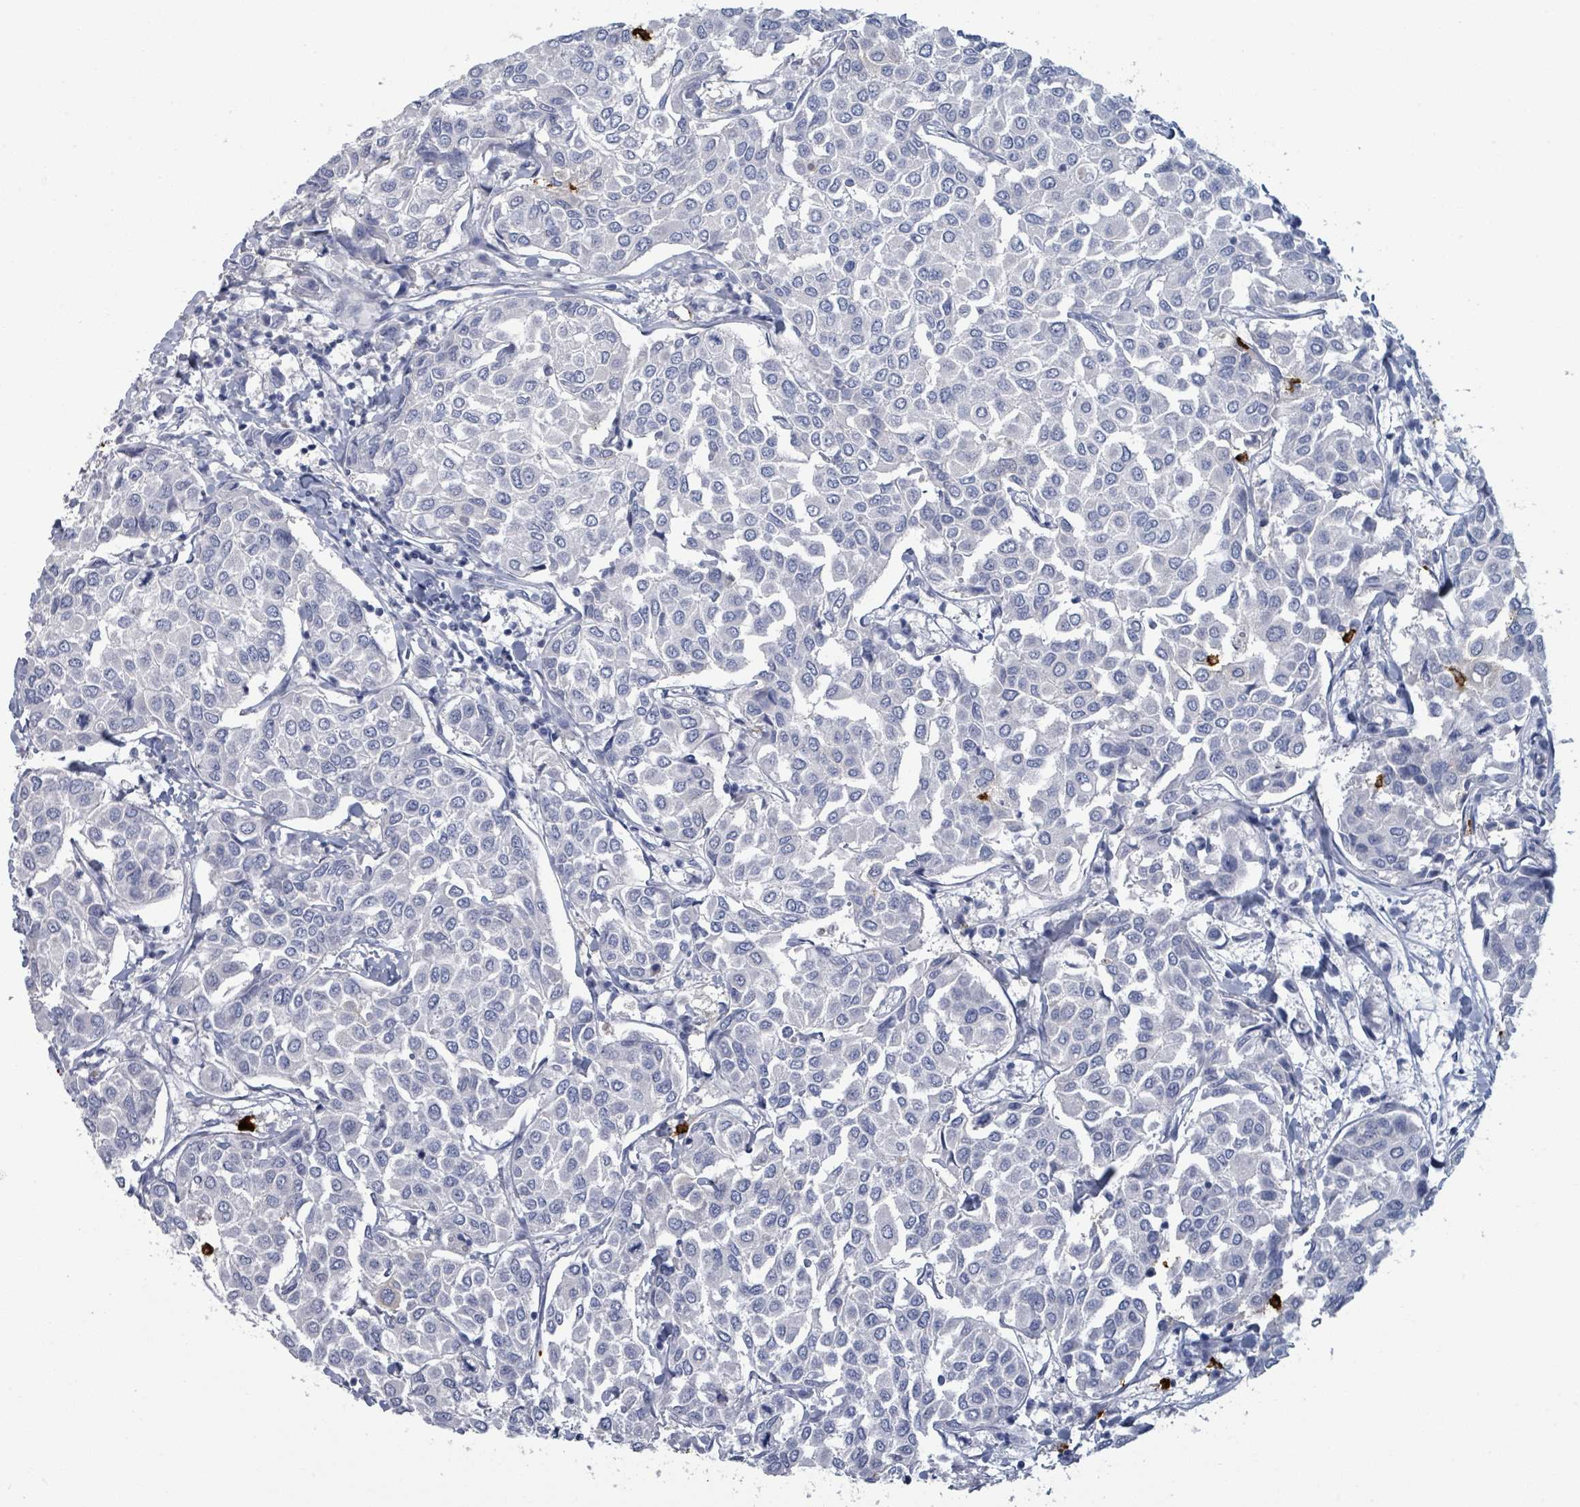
{"staining": {"intensity": "negative", "quantity": "none", "location": "none"}, "tissue": "breast cancer", "cell_type": "Tumor cells", "image_type": "cancer", "snomed": [{"axis": "morphology", "description": "Duct carcinoma"}, {"axis": "topography", "description": "Breast"}], "caption": "Immunohistochemistry (IHC) photomicrograph of neoplastic tissue: human breast cancer stained with DAB (3,3'-diaminobenzidine) displays no significant protein positivity in tumor cells.", "gene": "VPS13D", "patient": {"sex": "female", "age": 55}}